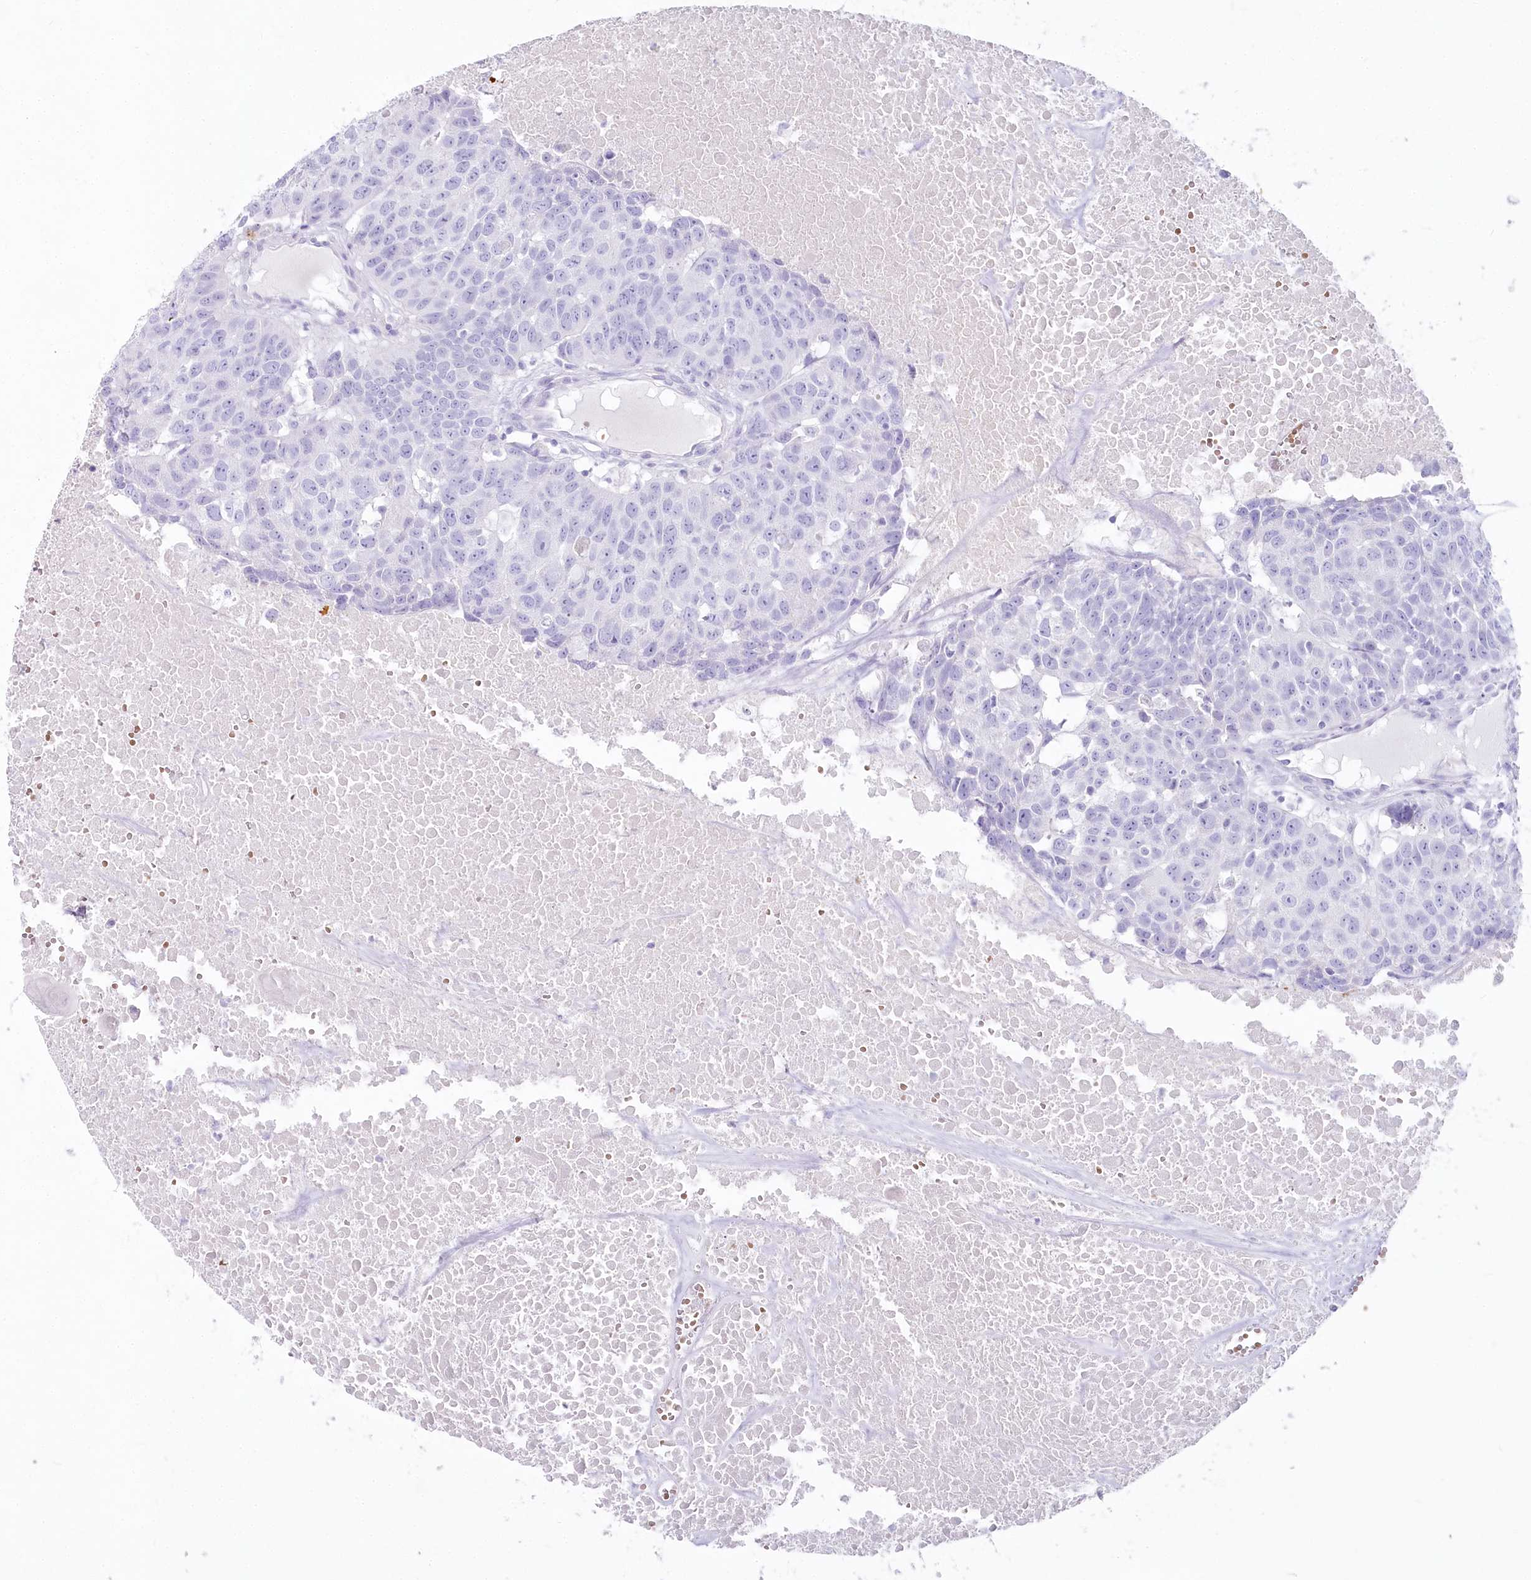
{"staining": {"intensity": "negative", "quantity": "none", "location": "none"}, "tissue": "head and neck cancer", "cell_type": "Tumor cells", "image_type": "cancer", "snomed": [{"axis": "morphology", "description": "Squamous cell carcinoma, NOS"}, {"axis": "topography", "description": "Head-Neck"}], "caption": "Immunohistochemistry (IHC) of human head and neck cancer exhibits no expression in tumor cells. (DAB (3,3'-diaminobenzidine) immunohistochemistry (IHC) visualized using brightfield microscopy, high magnification).", "gene": "IFIT5", "patient": {"sex": "male", "age": 66}}